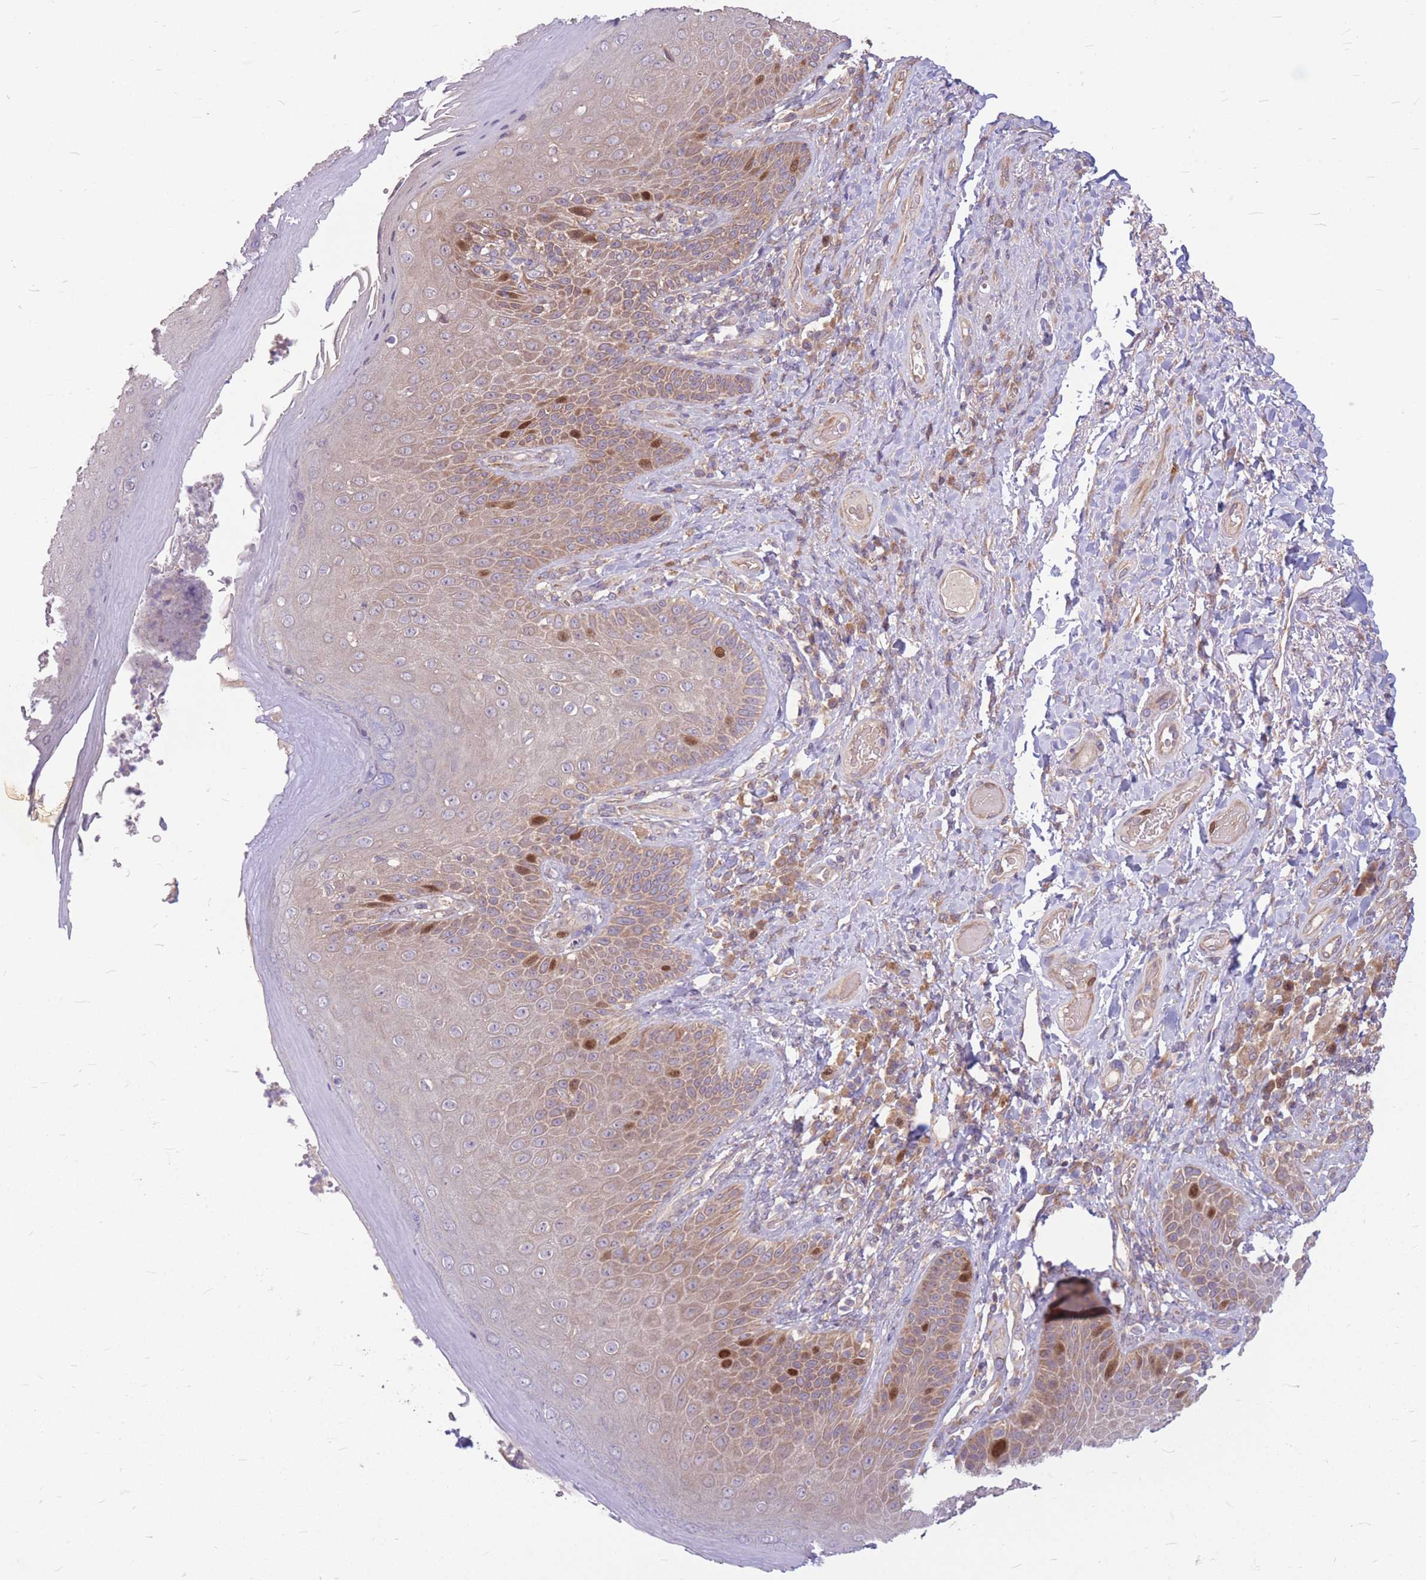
{"staining": {"intensity": "strong", "quantity": "<25%", "location": "cytoplasmic/membranous,nuclear"}, "tissue": "skin", "cell_type": "Epidermal cells", "image_type": "normal", "snomed": [{"axis": "morphology", "description": "Normal tissue, NOS"}, {"axis": "topography", "description": "Anal"}], "caption": "Immunohistochemistry staining of unremarkable skin, which shows medium levels of strong cytoplasmic/membranous,nuclear positivity in about <25% of epidermal cells indicating strong cytoplasmic/membranous,nuclear protein positivity. The staining was performed using DAB (3,3'-diaminobenzidine) (brown) for protein detection and nuclei were counterstained in hematoxylin (blue).", "gene": "GMNN", "patient": {"sex": "female", "age": 89}}